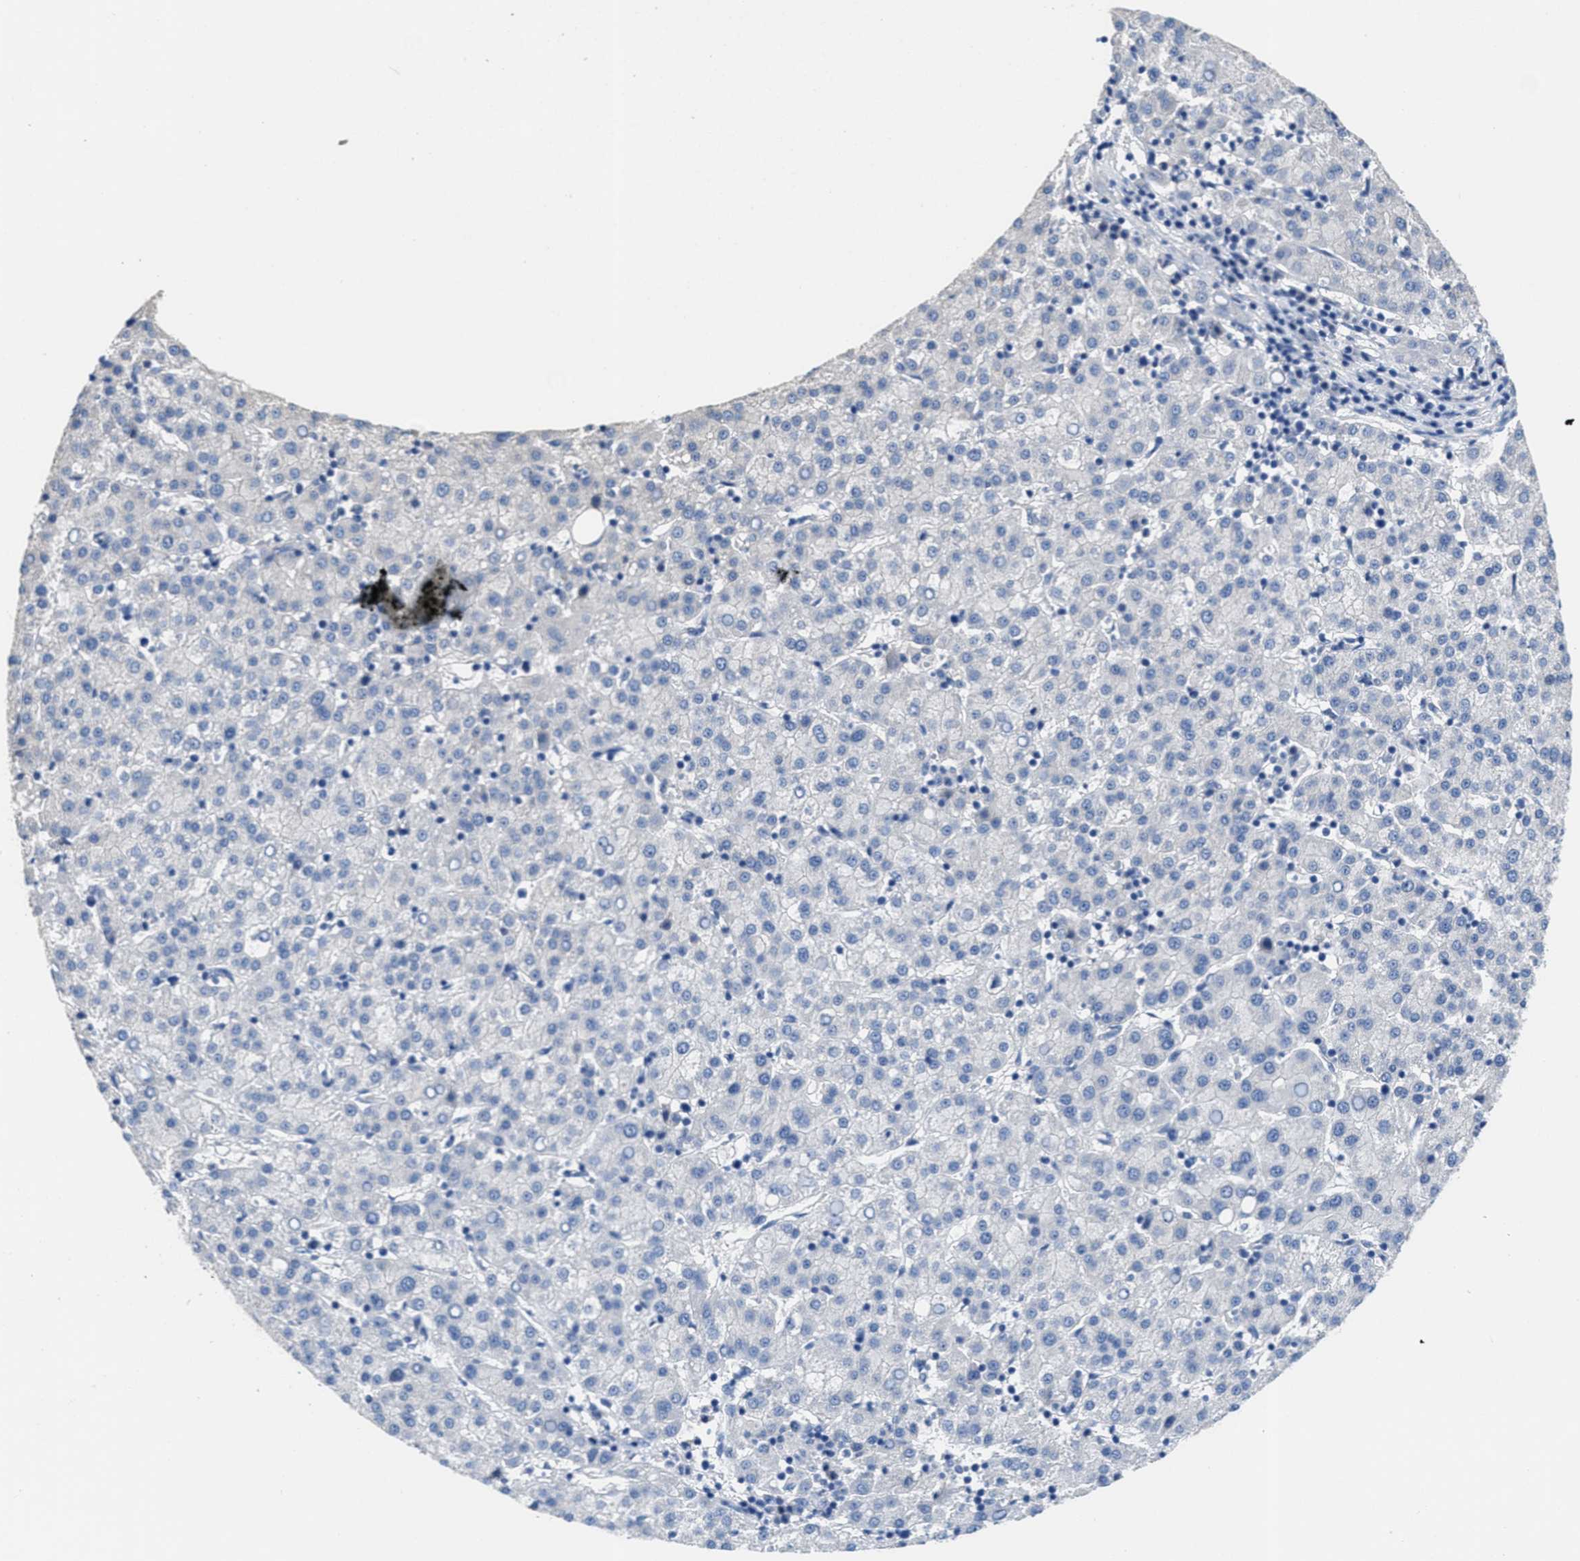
{"staining": {"intensity": "negative", "quantity": "none", "location": "none"}, "tissue": "liver cancer", "cell_type": "Tumor cells", "image_type": "cancer", "snomed": [{"axis": "morphology", "description": "Carcinoma, Hepatocellular, NOS"}, {"axis": "topography", "description": "Liver"}], "caption": "Micrograph shows no significant protein positivity in tumor cells of liver cancer. Nuclei are stained in blue.", "gene": "CA9", "patient": {"sex": "female", "age": 58}}